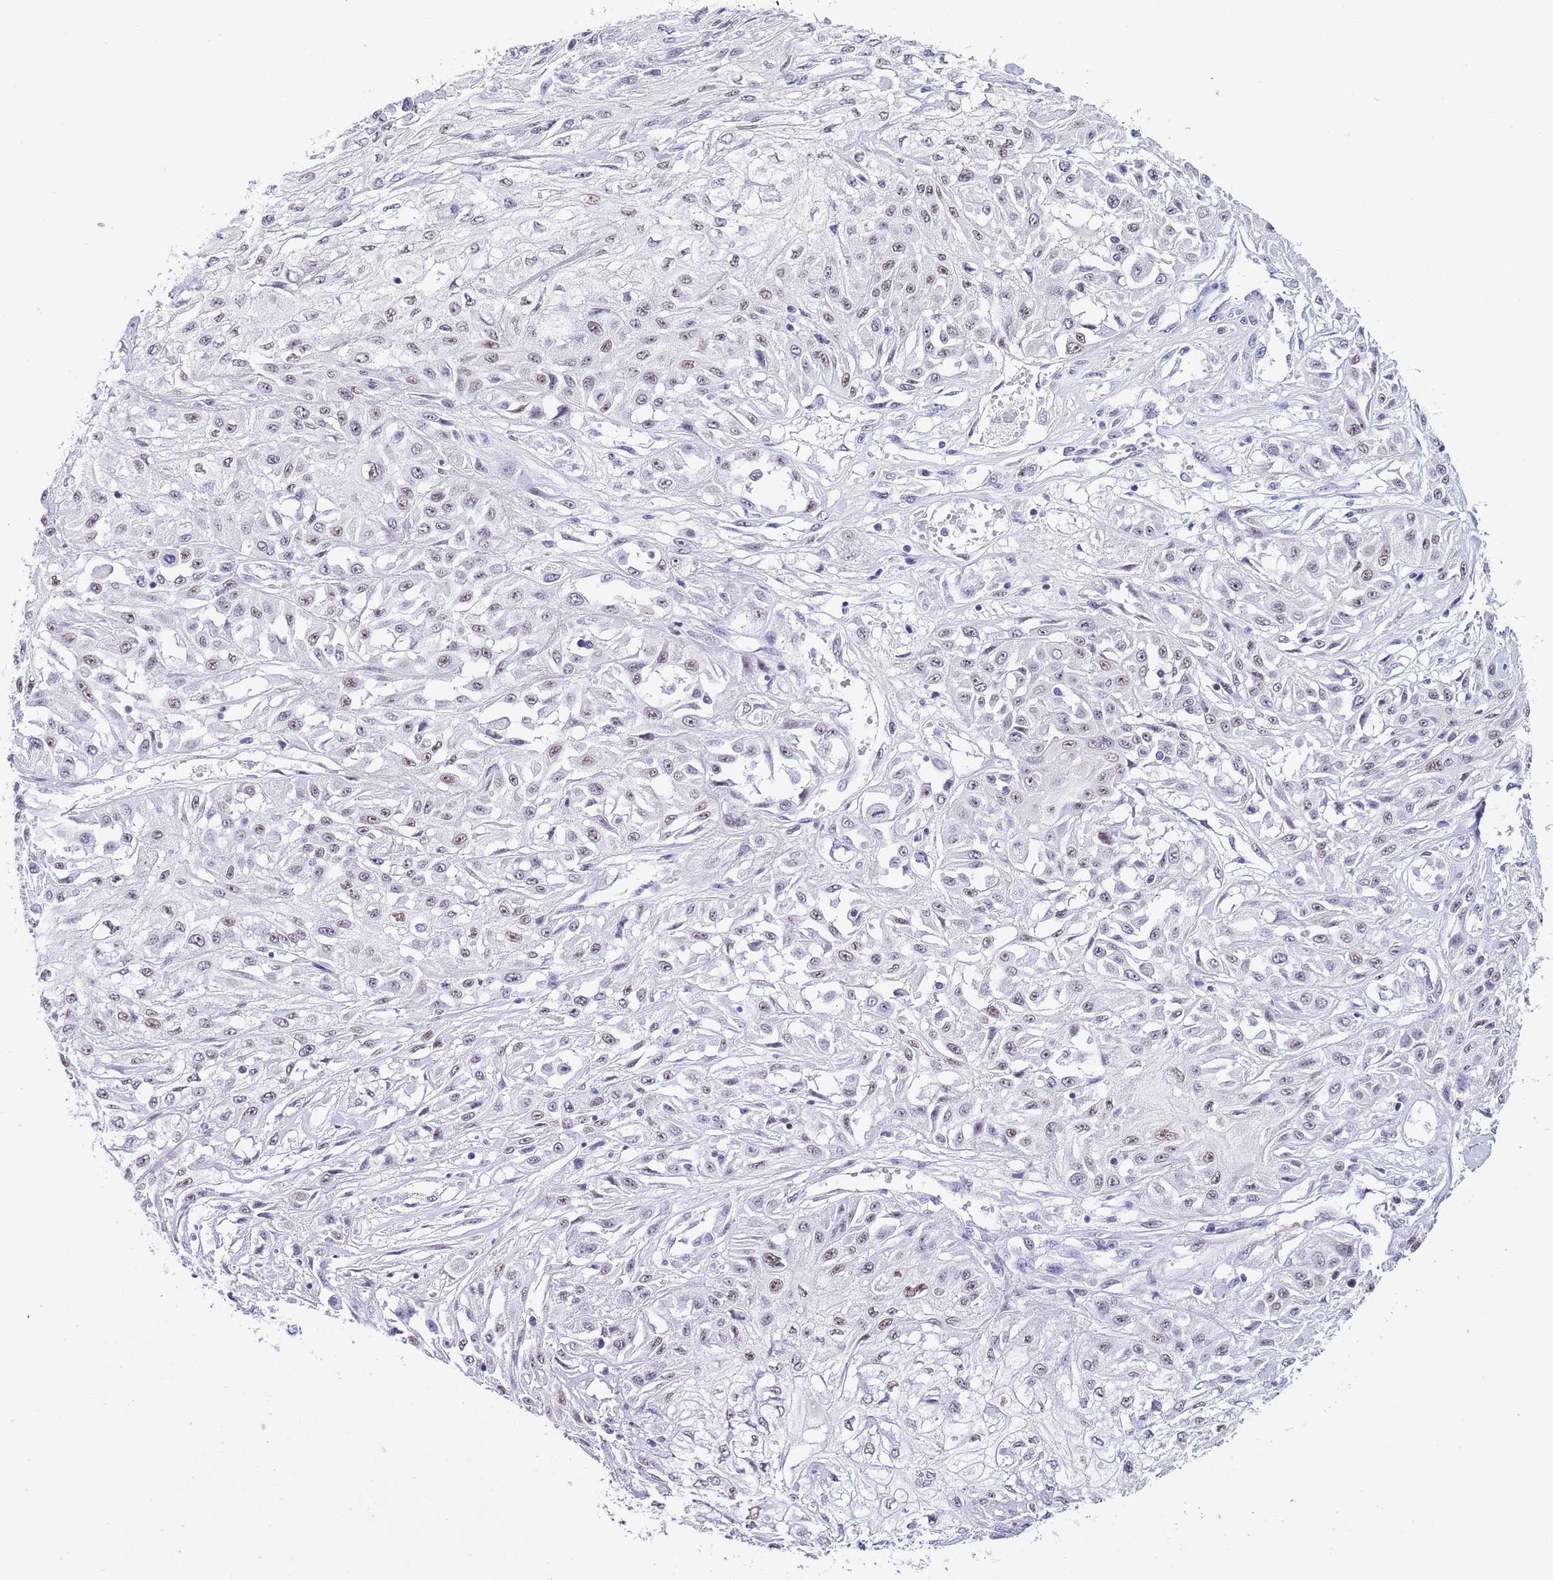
{"staining": {"intensity": "weak", "quantity": "<25%", "location": "nuclear"}, "tissue": "skin cancer", "cell_type": "Tumor cells", "image_type": "cancer", "snomed": [{"axis": "morphology", "description": "Squamous cell carcinoma, NOS"}, {"axis": "morphology", "description": "Squamous cell carcinoma, metastatic, NOS"}, {"axis": "topography", "description": "Skin"}, {"axis": "topography", "description": "Lymph node"}], "caption": "Tumor cells are negative for protein expression in human skin metastatic squamous cell carcinoma.", "gene": "NOP56", "patient": {"sex": "male", "age": 75}}